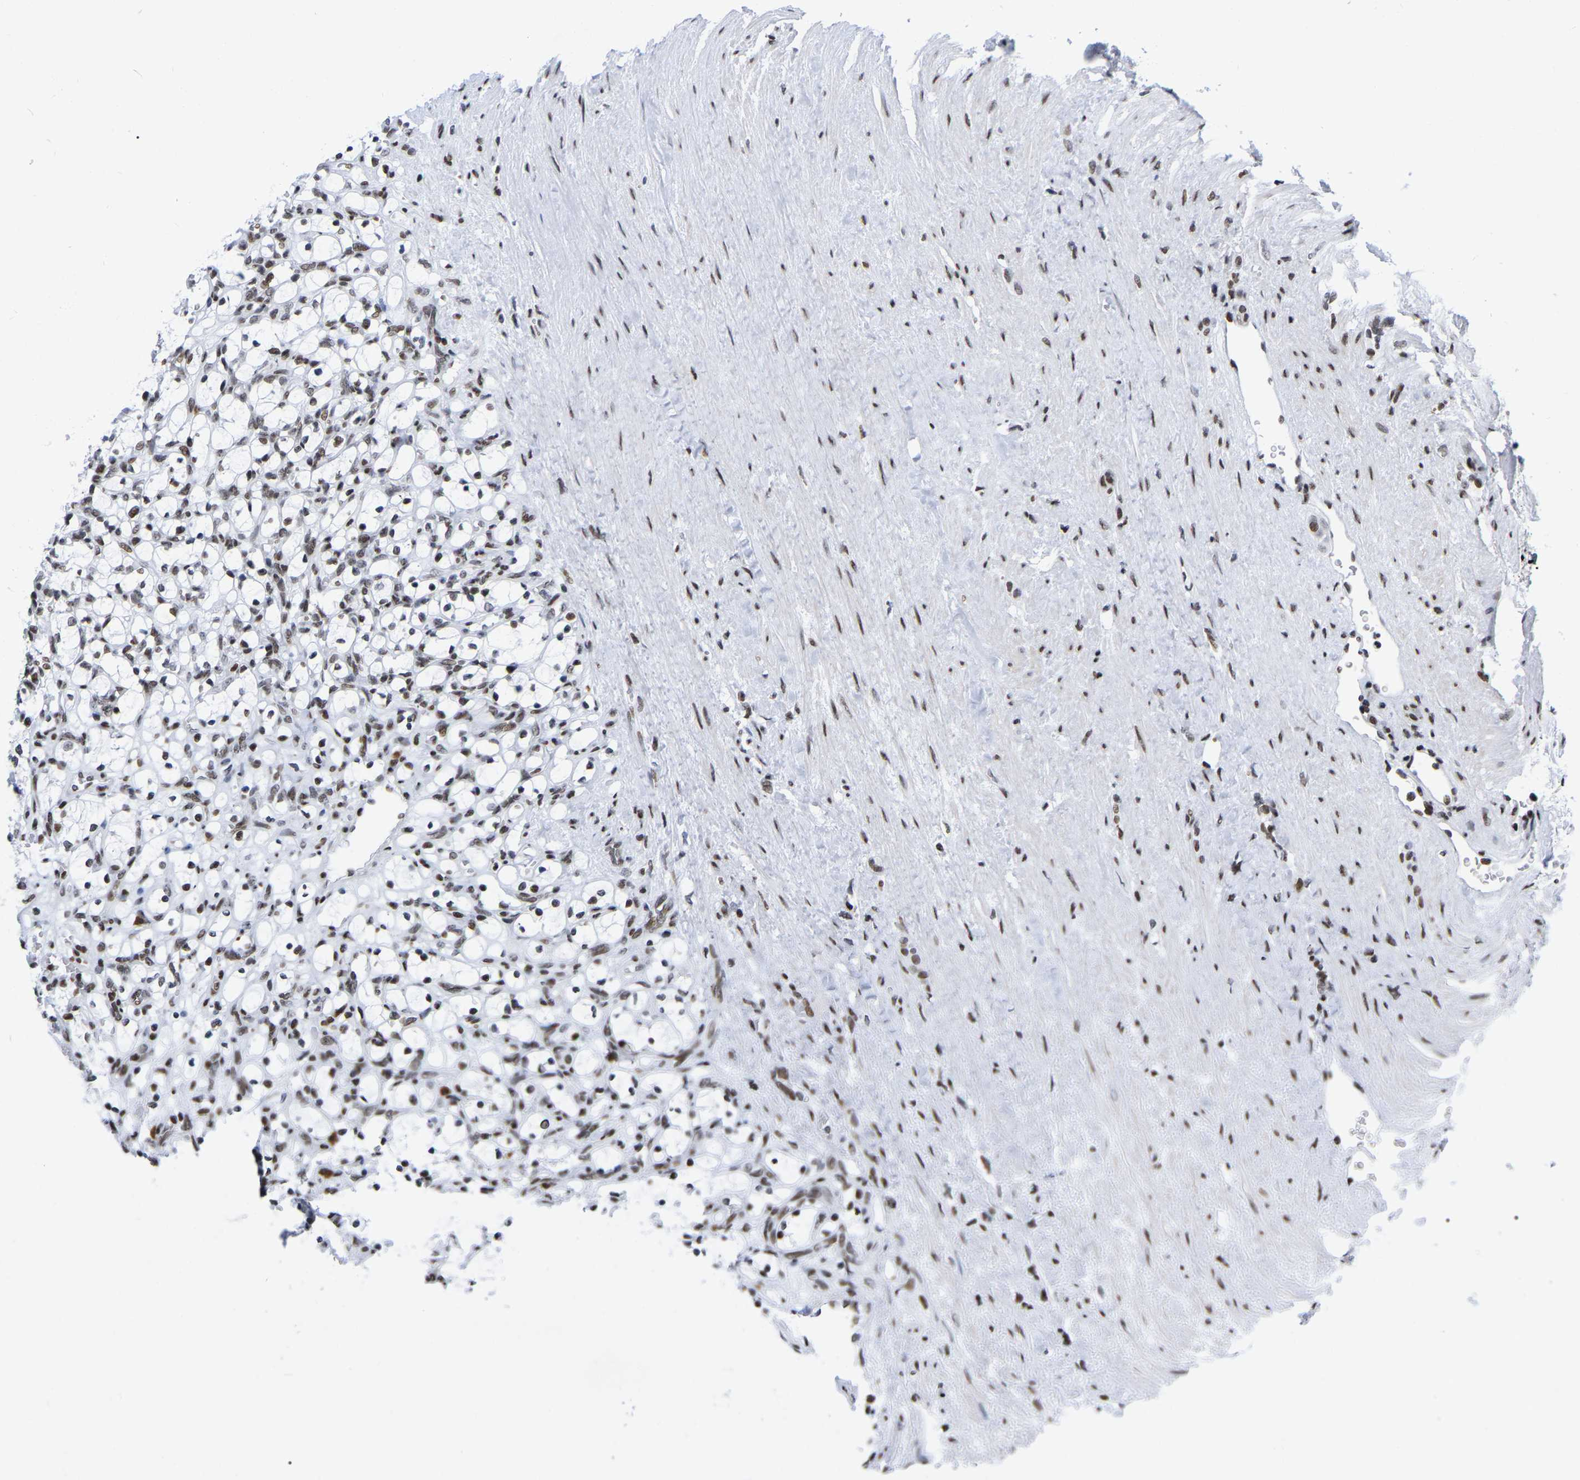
{"staining": {"intensity": "weak", "quantity": "25%-75%", "location": "nuclear"}, "tissue": "renal cancer", "cell_type": "Tumor cells", "image_type": "cancer", "snomed": [{"axis": "morphology", "description": "Adenocarcinoma, NOS"}, {"axis": "topography", "description": "Kidney"}], "caption": "Renal adenocarcinoma tissue exhibits weak nuclear staining in about 25%-75% of tumor cells, visualized by immunohistochemistry.", "gene": "PRCC", "patient": {"sex": "female", "age": 69}}